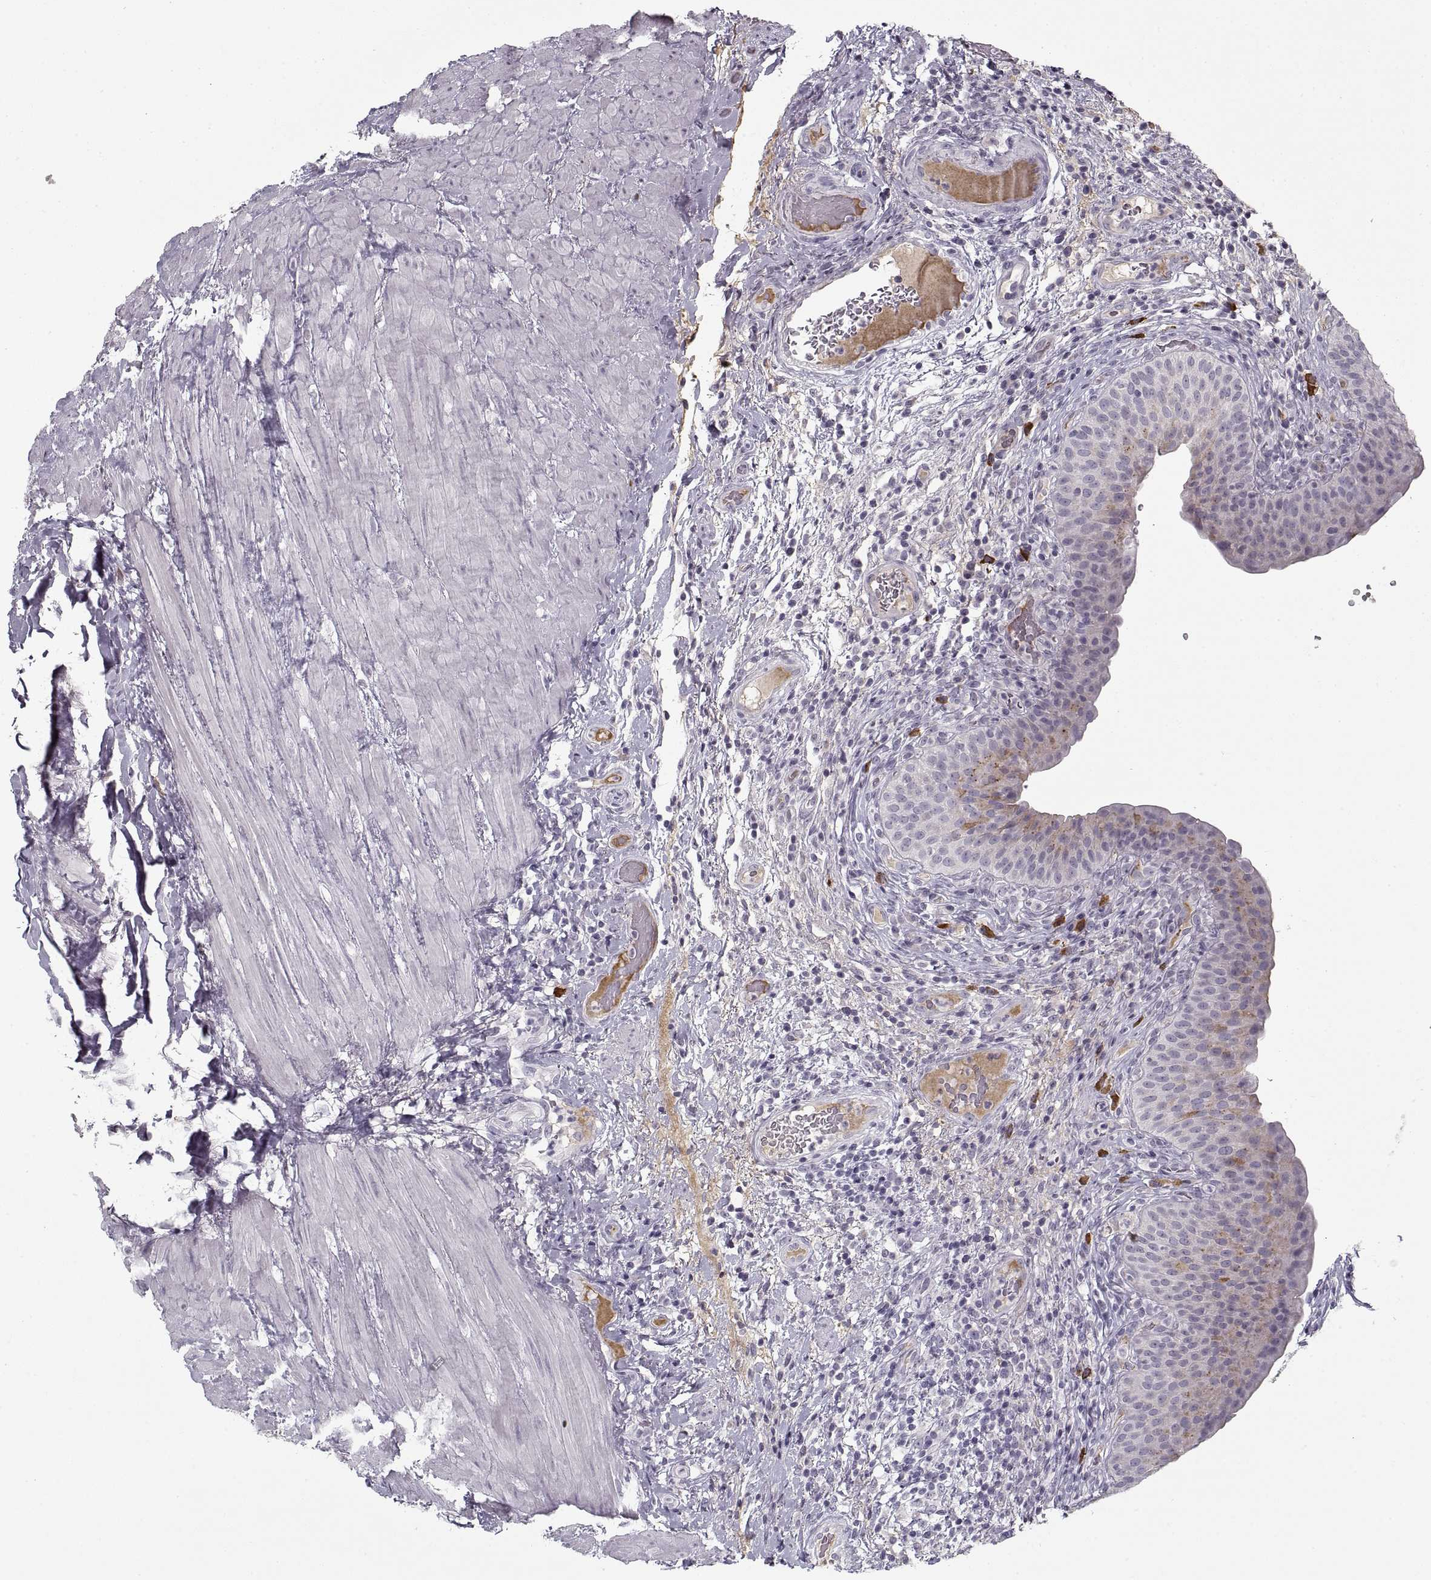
{"staining": {"intensity": "moderate", "quantity": "<25%", "location": "cytoplasmic/membranous"}, "tissue": "urinary bladder", "cell_type": "Urothelial cells", "image_type": "normal", "snomed": [{"axis": "morphology", "description": "Normal tissue, NOS"}, {"axis": "topography", "description": "Urinary bladder"}], "caption": "The photomicrograph shows a brown stain indicating the presence of a protein in the cytoplasmic/membranous of urothelial cells in urinary bladder.", "gene": "GAD2", "patient": {"sex": "male", "age": 66}}